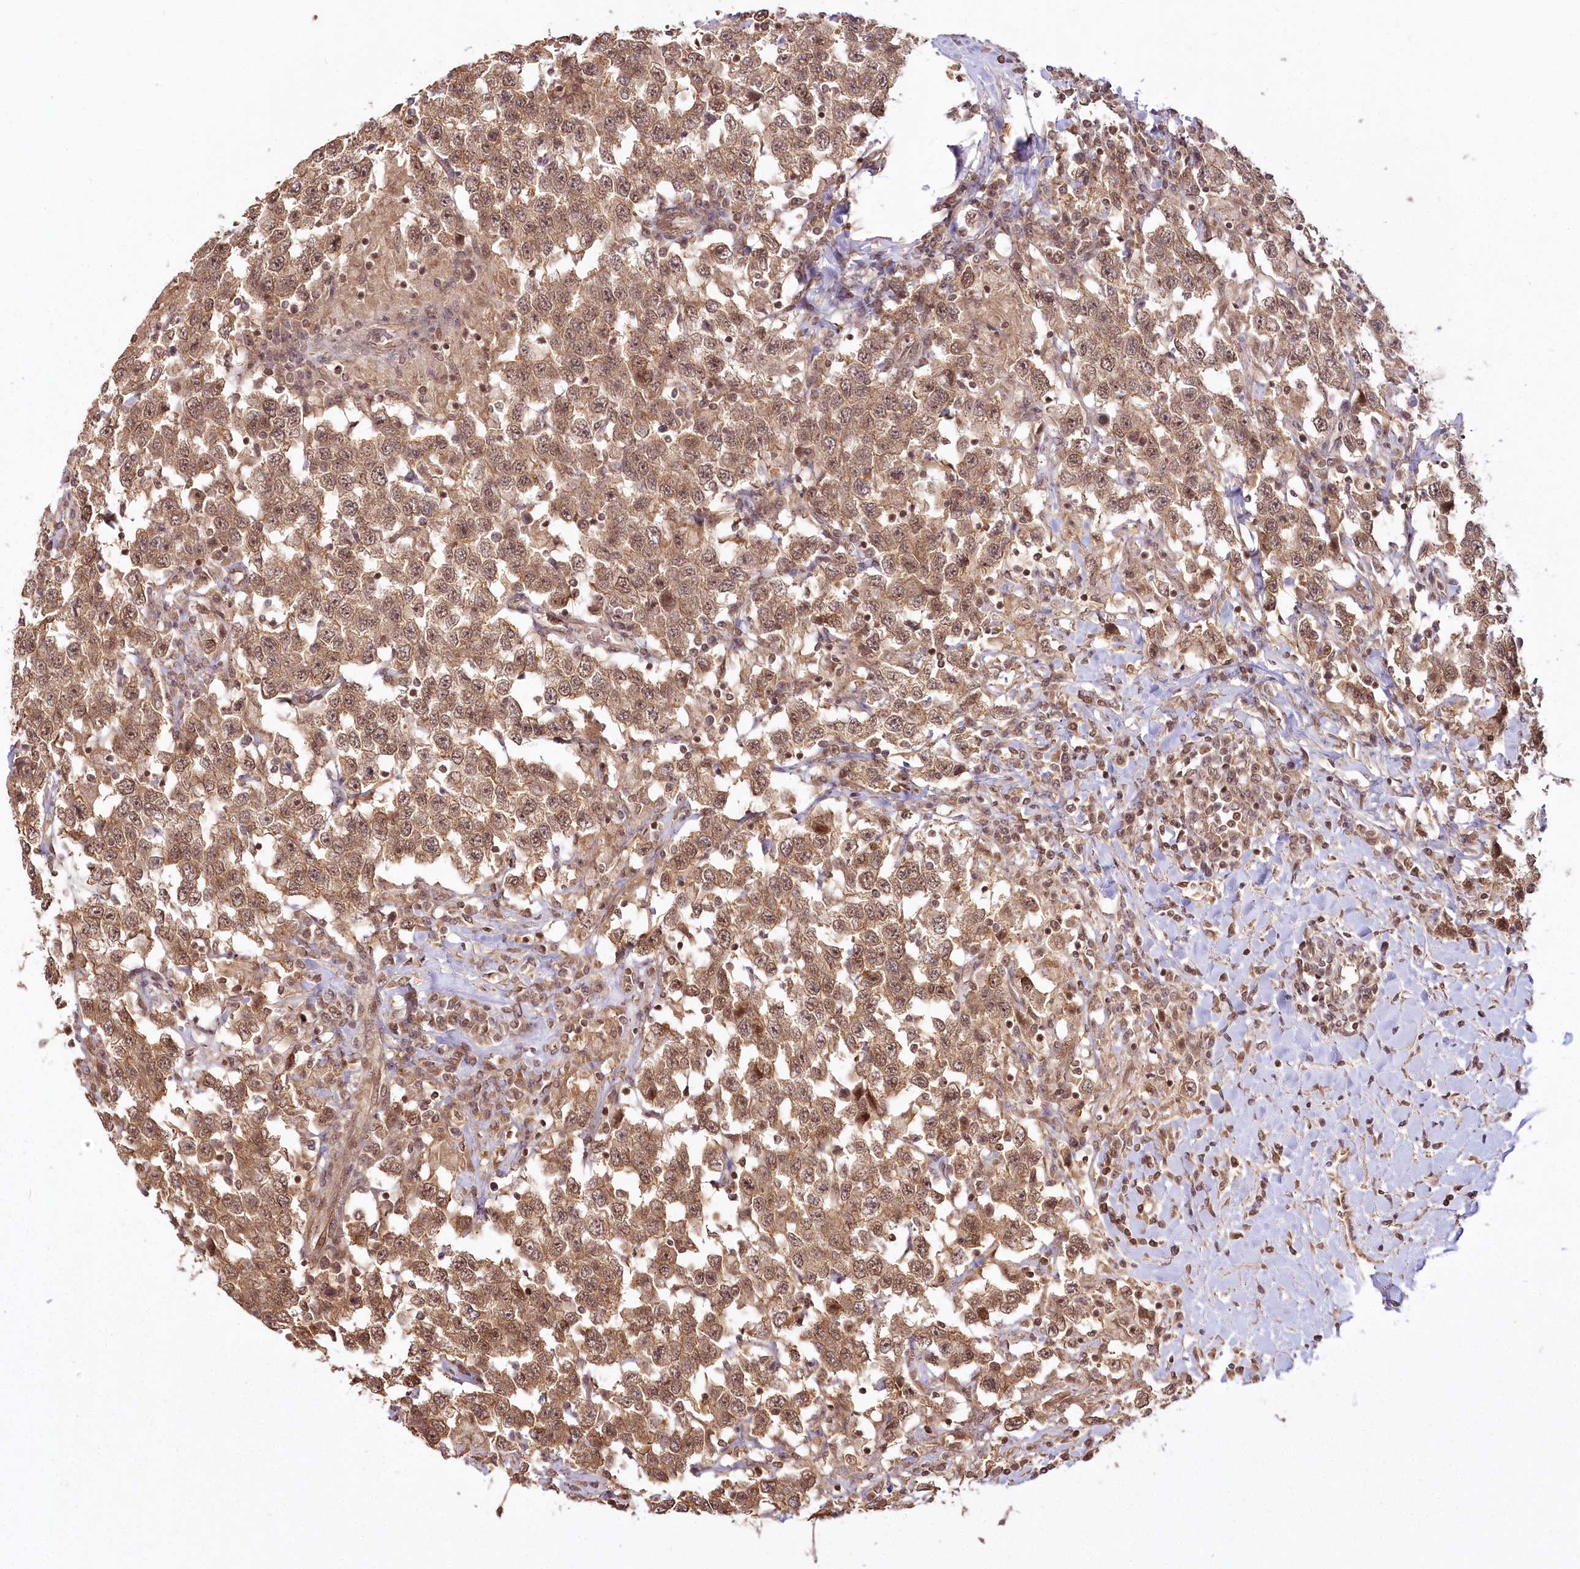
{"staining": {"intensity": "moderate", "quantity": ">75%", "location": "cytoplasmic/membranous,nuclear"}, "tissue": "testis cancer", "cell_type": "Tumor cells", "image_type": "cancer", "snomed": [{"axis": "morphology", "description": "Seminoma, NOS"}, {"axis": "topography", "description": "Testis"}], "caption": "There is medium levels of moderate cytoplasmic/membranous and nuclear positivity in tumor cells of testis cancer, as demonstrated by immunohistochemical staining (brown color).", "gene": "R3HDM2", "patient": {"sex": "male", "age": 41}}